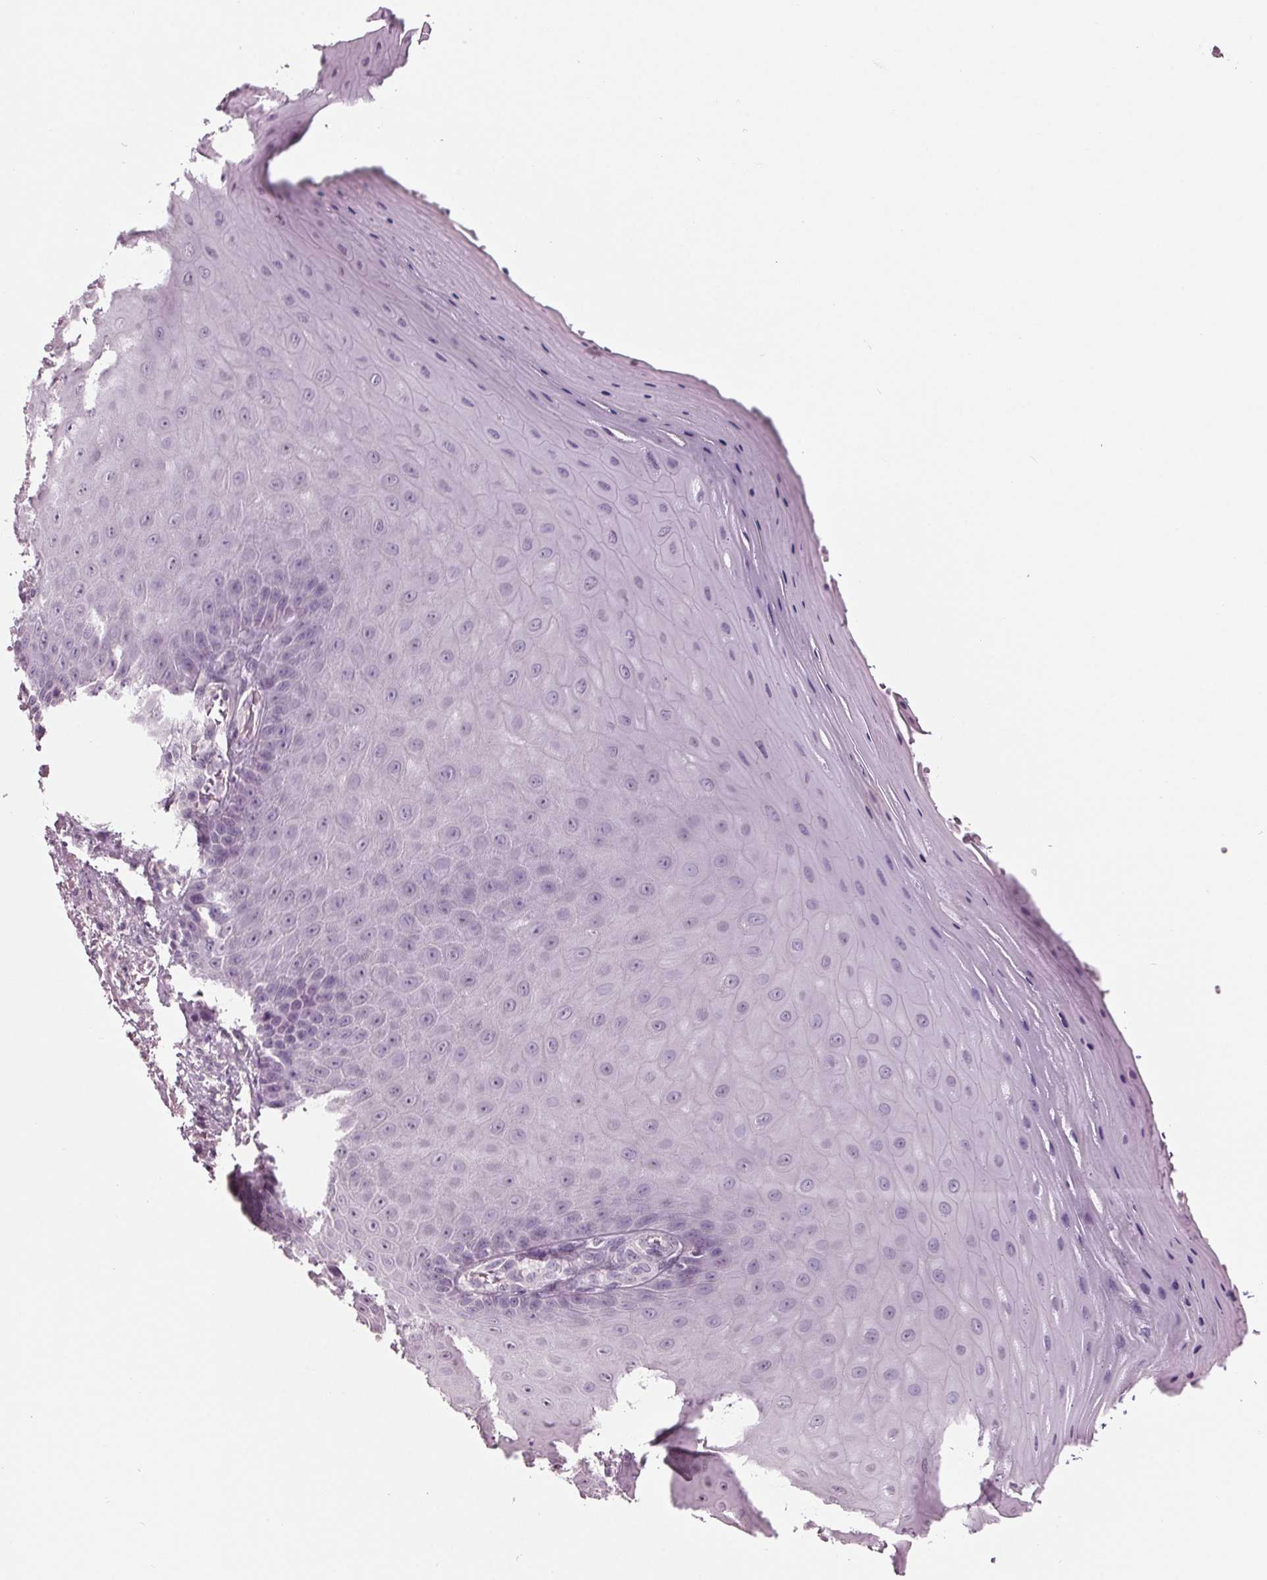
{"staining": {"intensity": "negative", "quantity": "none", "location": "none"}, "tissue": "vagina", "cell_type": "Squamous epithelial cells", "image_type": "normal", "snomed": [{"axis": "morphology", "description": "Normal tissue, NOS"}, {"axis": "topography", "description": "Vagina"}], "caption": "This micrograph is of normal vagina stained with immunohistochemistry to label a protein in brown with the nuclei are counter-stained blue. There is no staining in squamous epithelial cells. Brightfield microscopy of immunohistochemistry (IHC) stained with DAB (3,3'-diaminobenzidine) (brown) and hematoxylin (blue), captured at high magnification.", "gene": "TNNC2", "patient": {"sex": "female", "age": 83}}